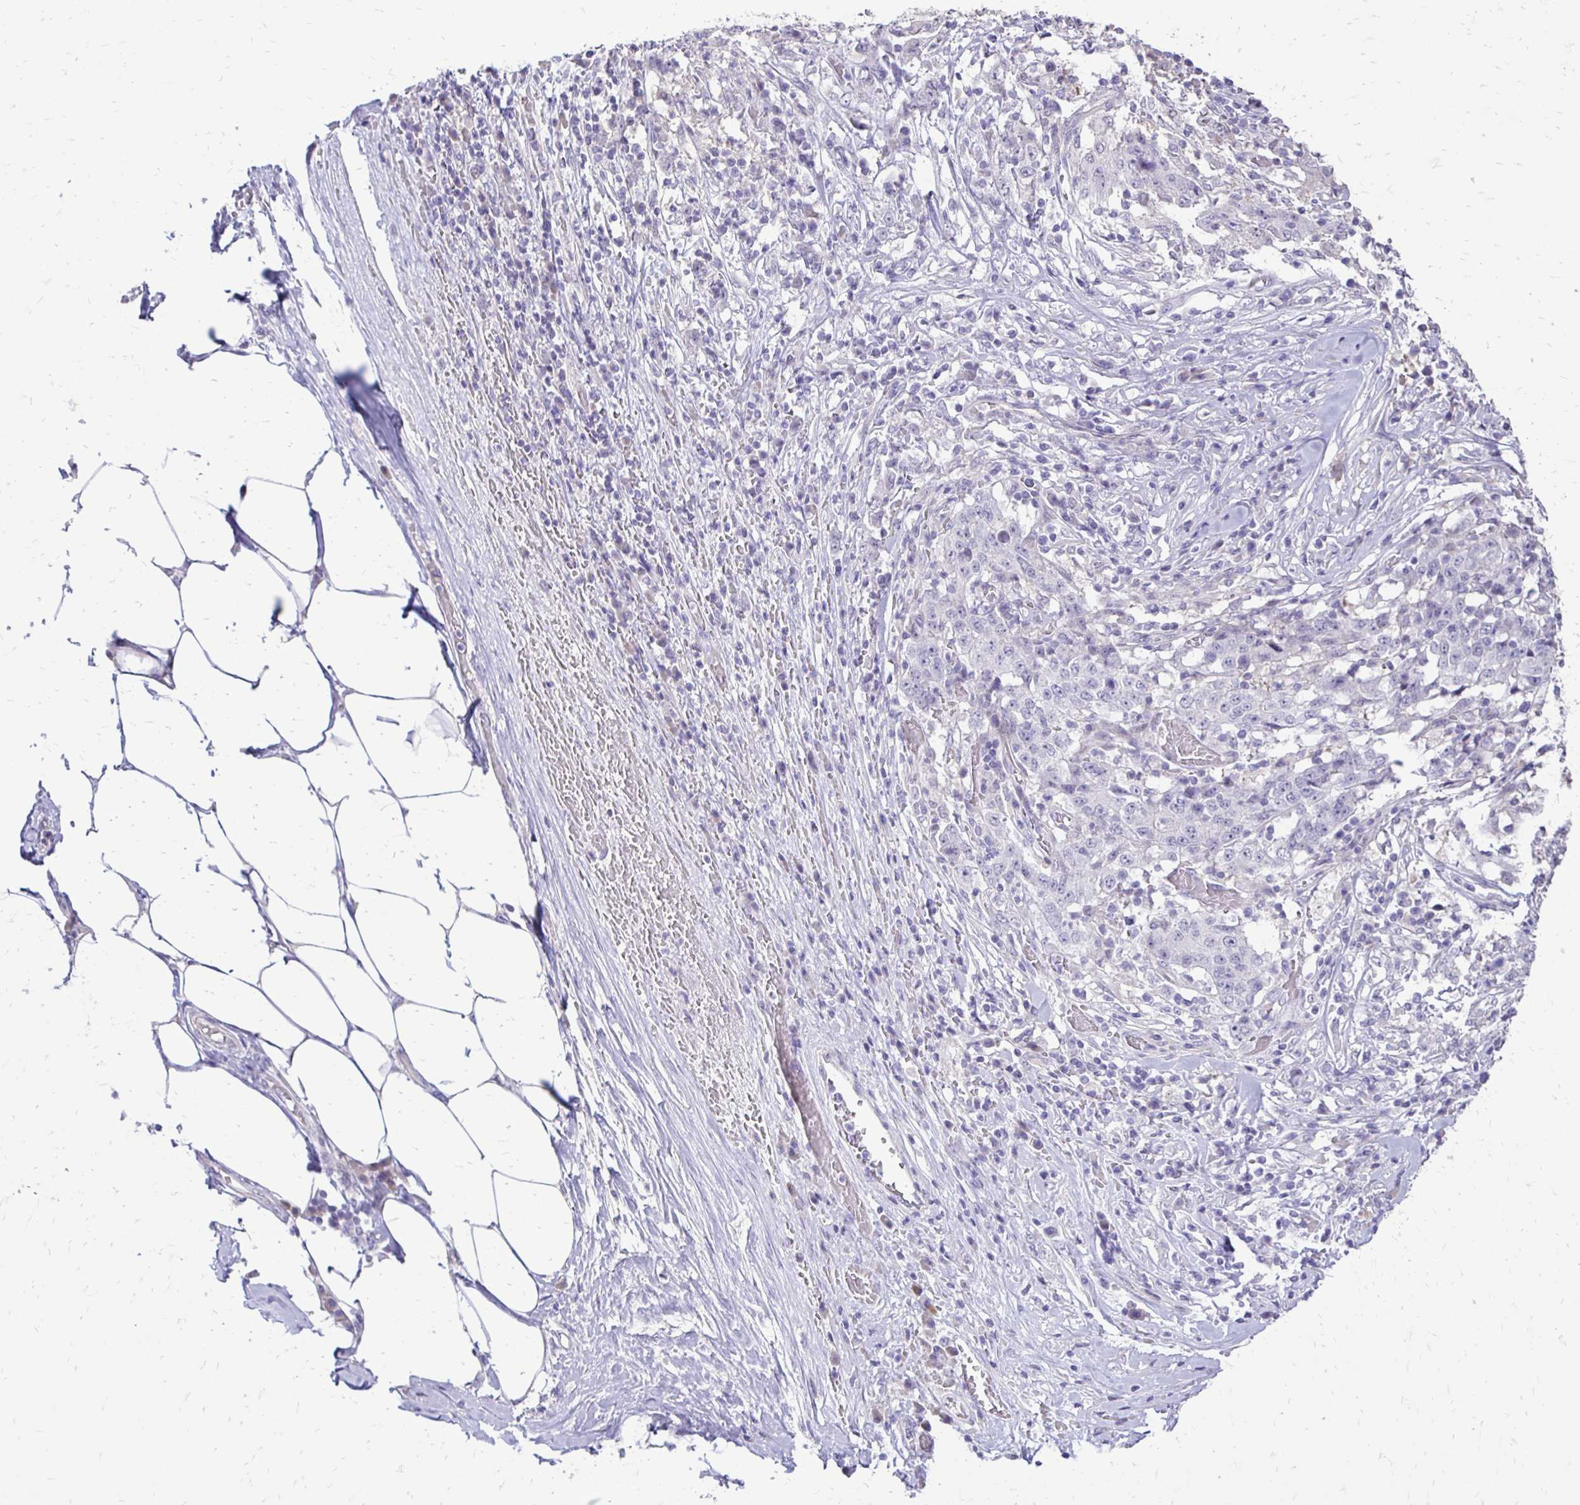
{"staining": {"intensity": "negative", "quantity": "none", "location": "none"}, "tissue": "stomach cancer", "cell_type": "Tumor cells", "image_type": "cancer", "snomed": [{"axis": "morphology", "description": "Adenocarcinoma, NOS"}, {"axis": "topography", "description": "Stomach"}], "caption": "Human stomach adenocarcinoma stained for a protein using immunohistochemistry (IHC) shows no expression in tumor cells.", "gene": "GAS2", "patient": {"sex": "male", "age": 59}}